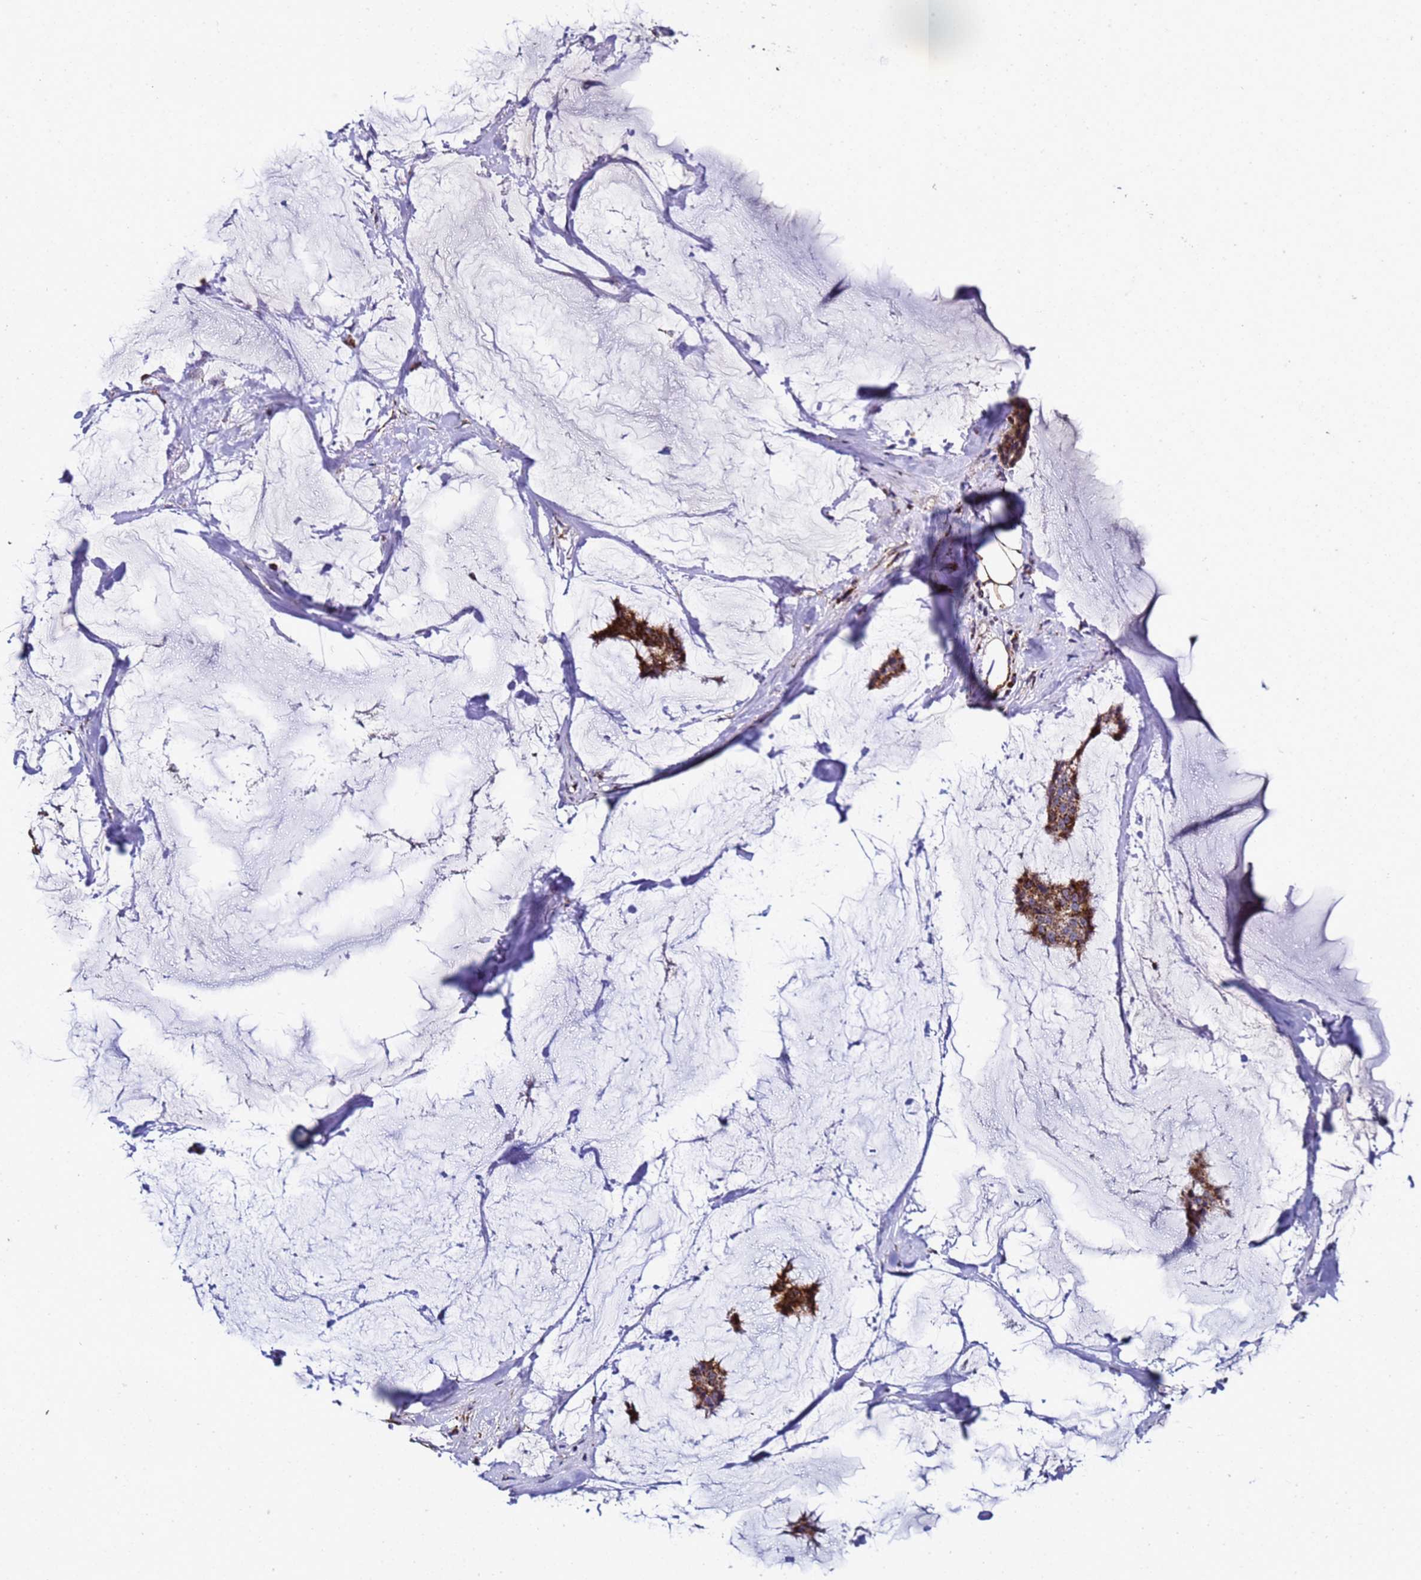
{"staining": {"intensity": "strong", "quantity": ">75%", "location": "cytoplasmic/membranous"}, "tissue": "breast cancer", "cell_type": "Tumor cells", "image_type": "cancer", "snomed": [{"axis": "morphology", "description": "Duct carcinoma"}, {"axis": "topography", "description": "Breast"}], "caption": "DAB (3,3'-diaminobenzidine) immunohistochemical staining of breast cancer displays strong cytoplasmic/membranous protein staining in approximately >75% of tumor cells.", "gene": "MRPS12", "patient": {"sex": "female", "age": 93}}